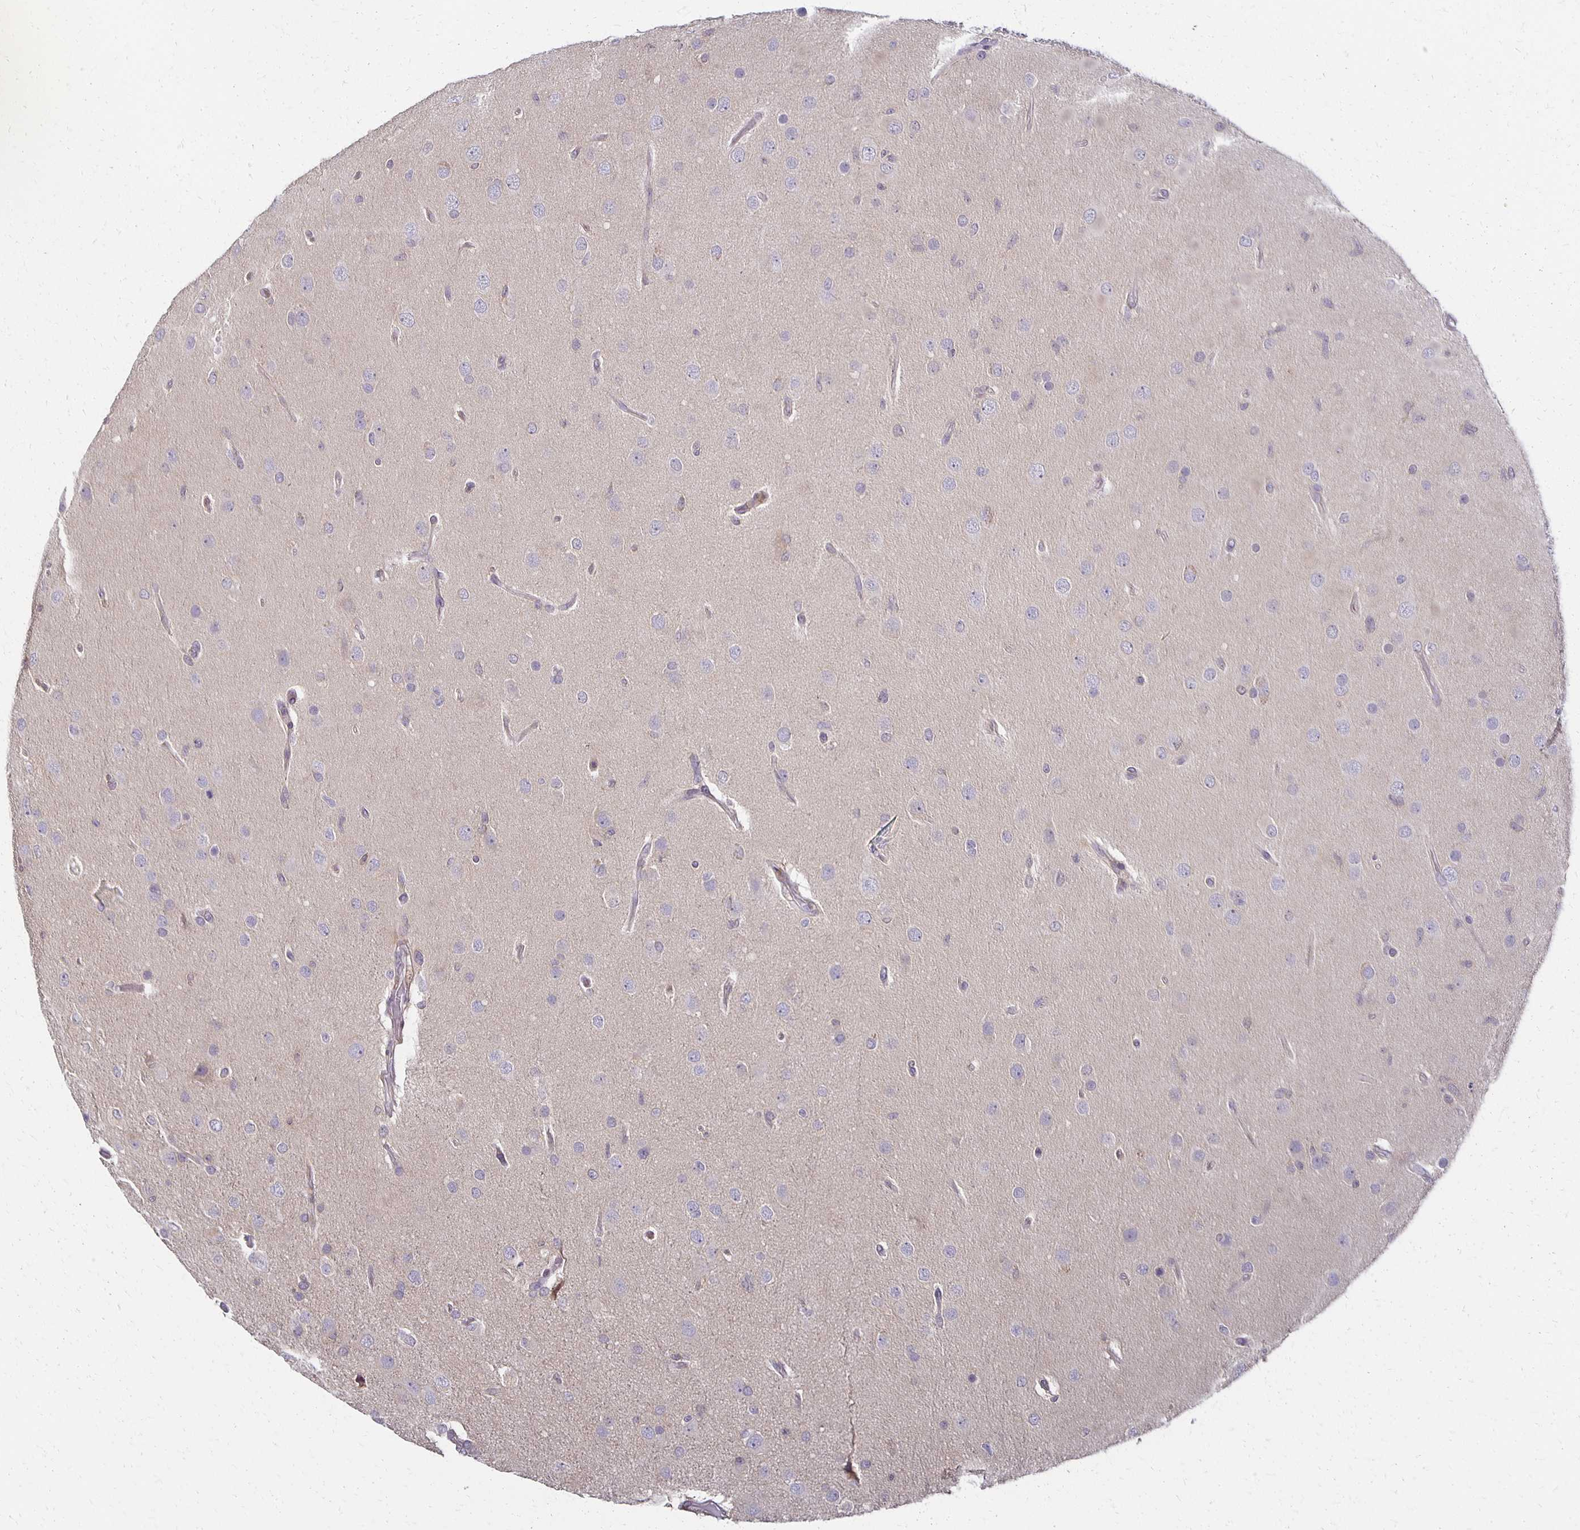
{"staining": {"intensity": "negative", "quantity": "none", "location": "none"}, "tissue": "glioma", "cell_type": "Tumor cells", "image_type": "cancer", "snomed": [{"axis": "morphology", "description": "Glioma, malignant, High grade"}, {"axis": "topography", "description": "Brain"}], "caption": "An immunohistochemistry (IHC) histopathology image of glioma is shown. There is no staining in tumor cells of glioma.", "gene": "GPX4", "patient": {"sex": "male", "age": 53}}